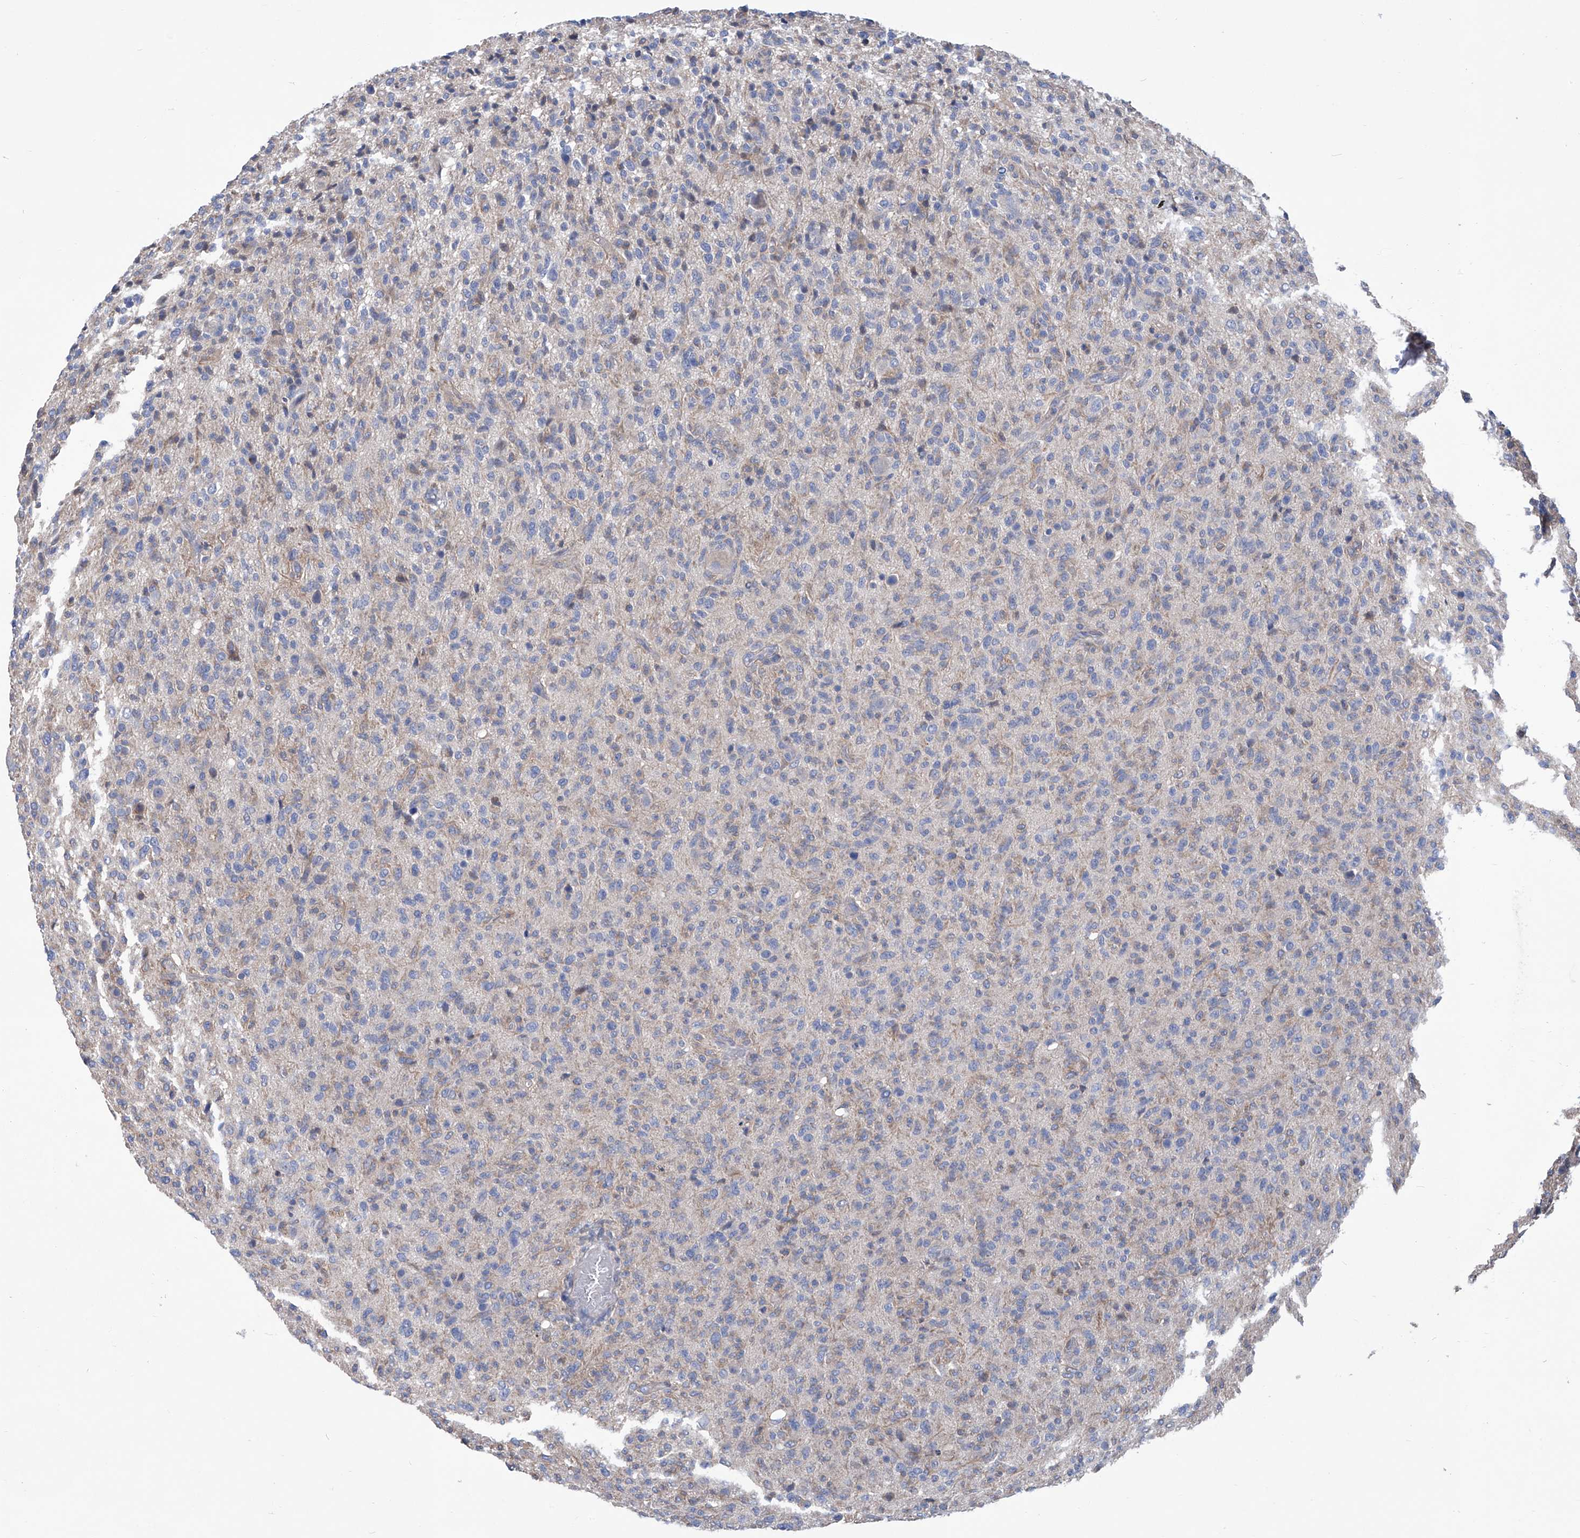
{"staining": {"intensity": "negative", "quantity": "none", "location": "none"}, "tissue": "glioma", "cell_type": "Tumor cells", "image_type": "cancer", "snomed": [{"axis": "morphology", "description": "Glioma, malignant, High grade"}, {"axis": "topography", "description": "Brain"}], "caption": "Immunohistochemistry micrograph of neoplastic tissue: glioma stained with DAB (3,3'-diaminobenzidine) shows no significant protein staining in tumor cells.", "gene": "SMS", "patient": {"sex": "female", "age": 57}}